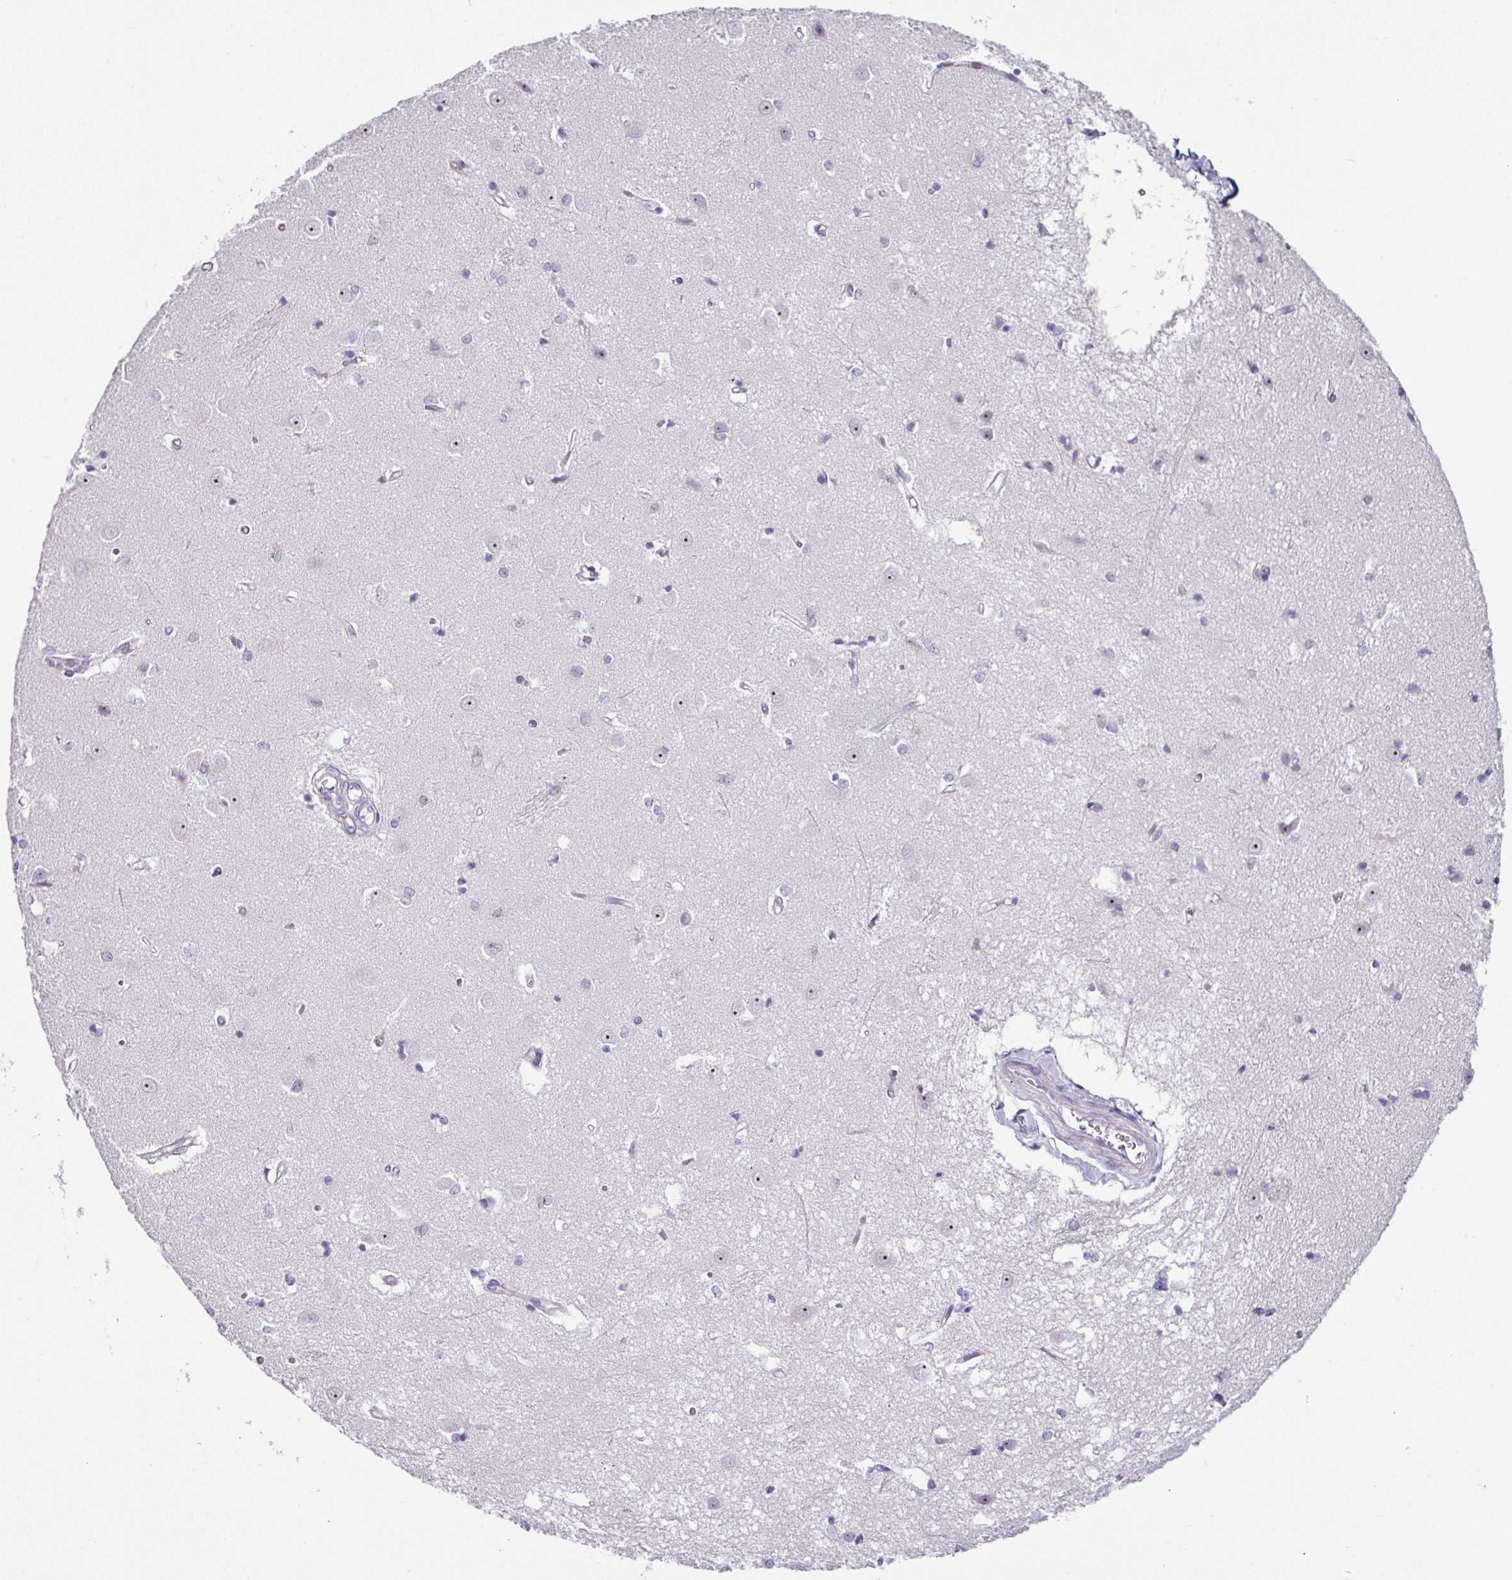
{"staining": {"intensity": "negative", "quantity": "none", "location": "none"}, "tissue": "caudate", "cell_type": "Glial cells", "image_type": "normal", "snomed": [{"axis": "morphology", "description": "Normal tissue, NOS"}, {"axis": "topography", "description": "Lateral ventricle wall"}], "caption": "DAB immunohistochemical staining of normal caudate exhibits no significant staining in glial cells.", "gene": "BMS1", "patient": {"sex": "male", "age": 37}}